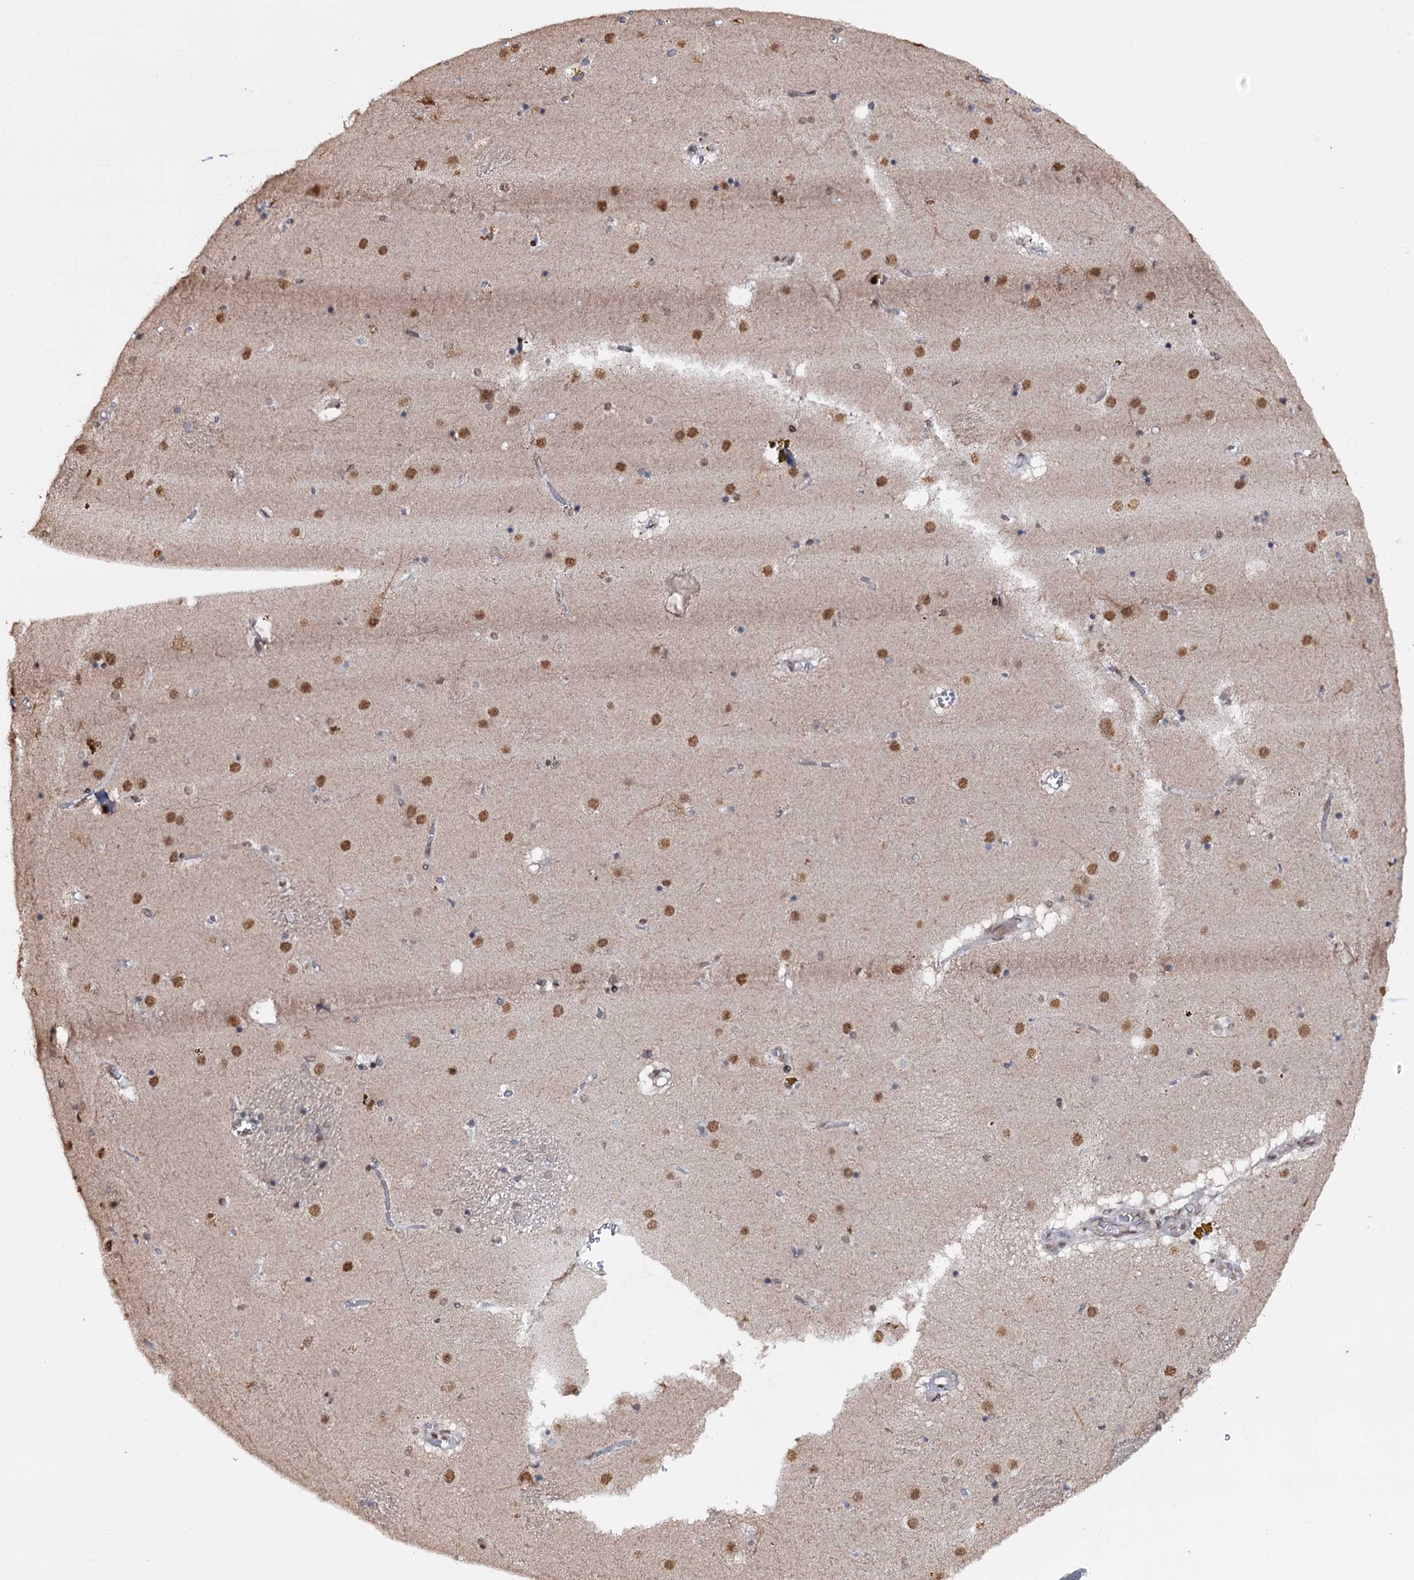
{"staining": {"intensity": "moderate", "quantity": "<25%", "location": "nuclear"}, "tissue": "caudate", "cell_type": "Glial cells", "image_type": "normal", "snomed": [{"axis": "morphology", "description": "Normal tissue, NOS"}, {"axis": "topography", "description": "Lateral ventricle wall"}], "caption": "Protein expression analysis of unremarkable caudate exhibits moderate nuclear expression in approximately <25% of glial cells.", "gene": "SH2D4B", "patient": {"sex": "male", "age": 70}}